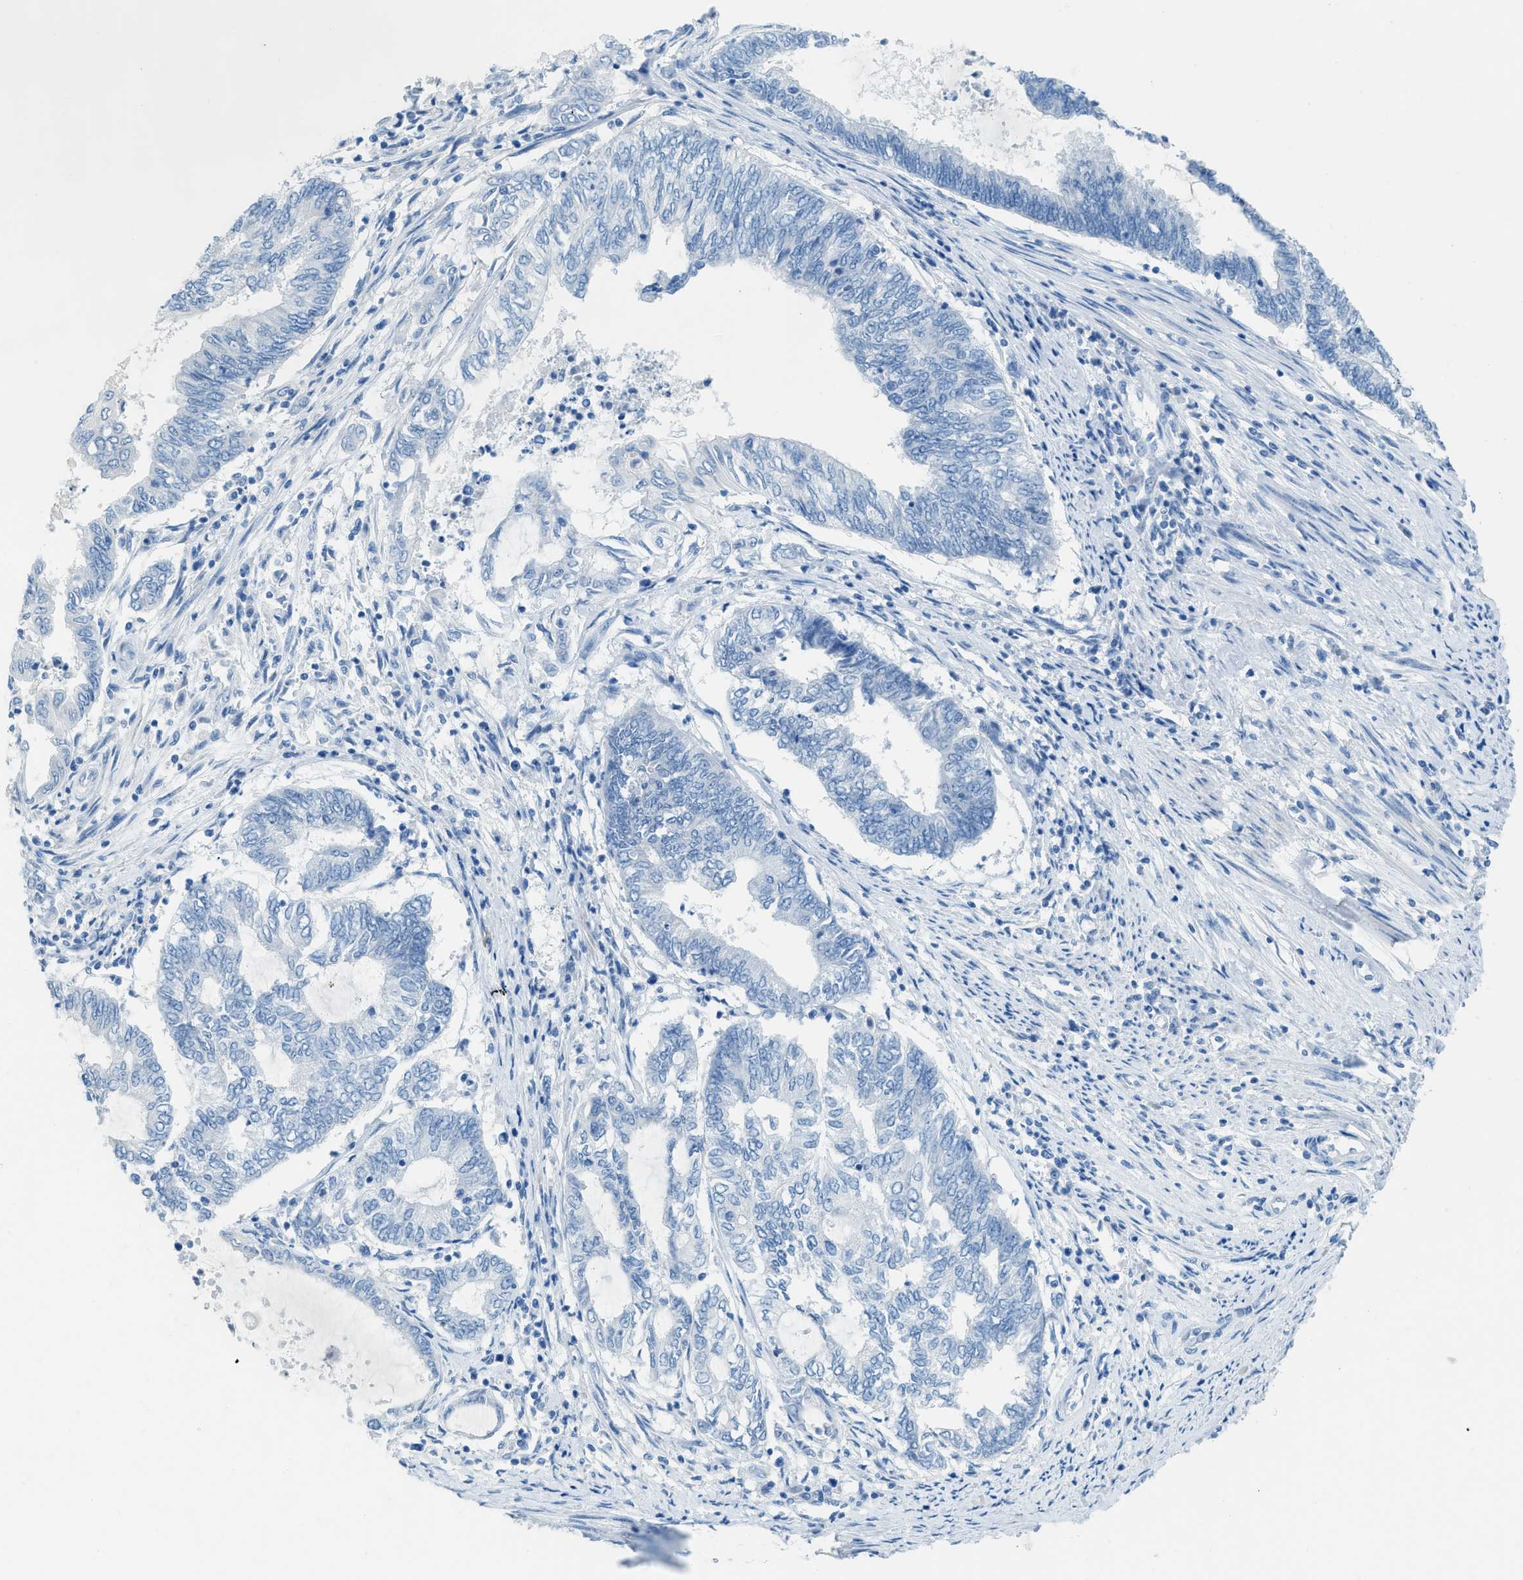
{"staining": {"intensity": "negative", "quantity": "none", "location": "none"}, "tissue": "endometrial cancer", "cell_type": "Tumor cells", "image_type": "cancer", "snomed": [{"axis": "morphology", "description": "Adenocarcinoma, NOS"}, {"axis": "topography", "description": "Uterus"}, {"axis": "topography", "description": "Endometrium"}], "caption": "Endometrial cancer stained for a protein using IHC exhibits no expression tumor cells.", "gene": "ACAN", "patient": {"sex": "female", "age": 70}}